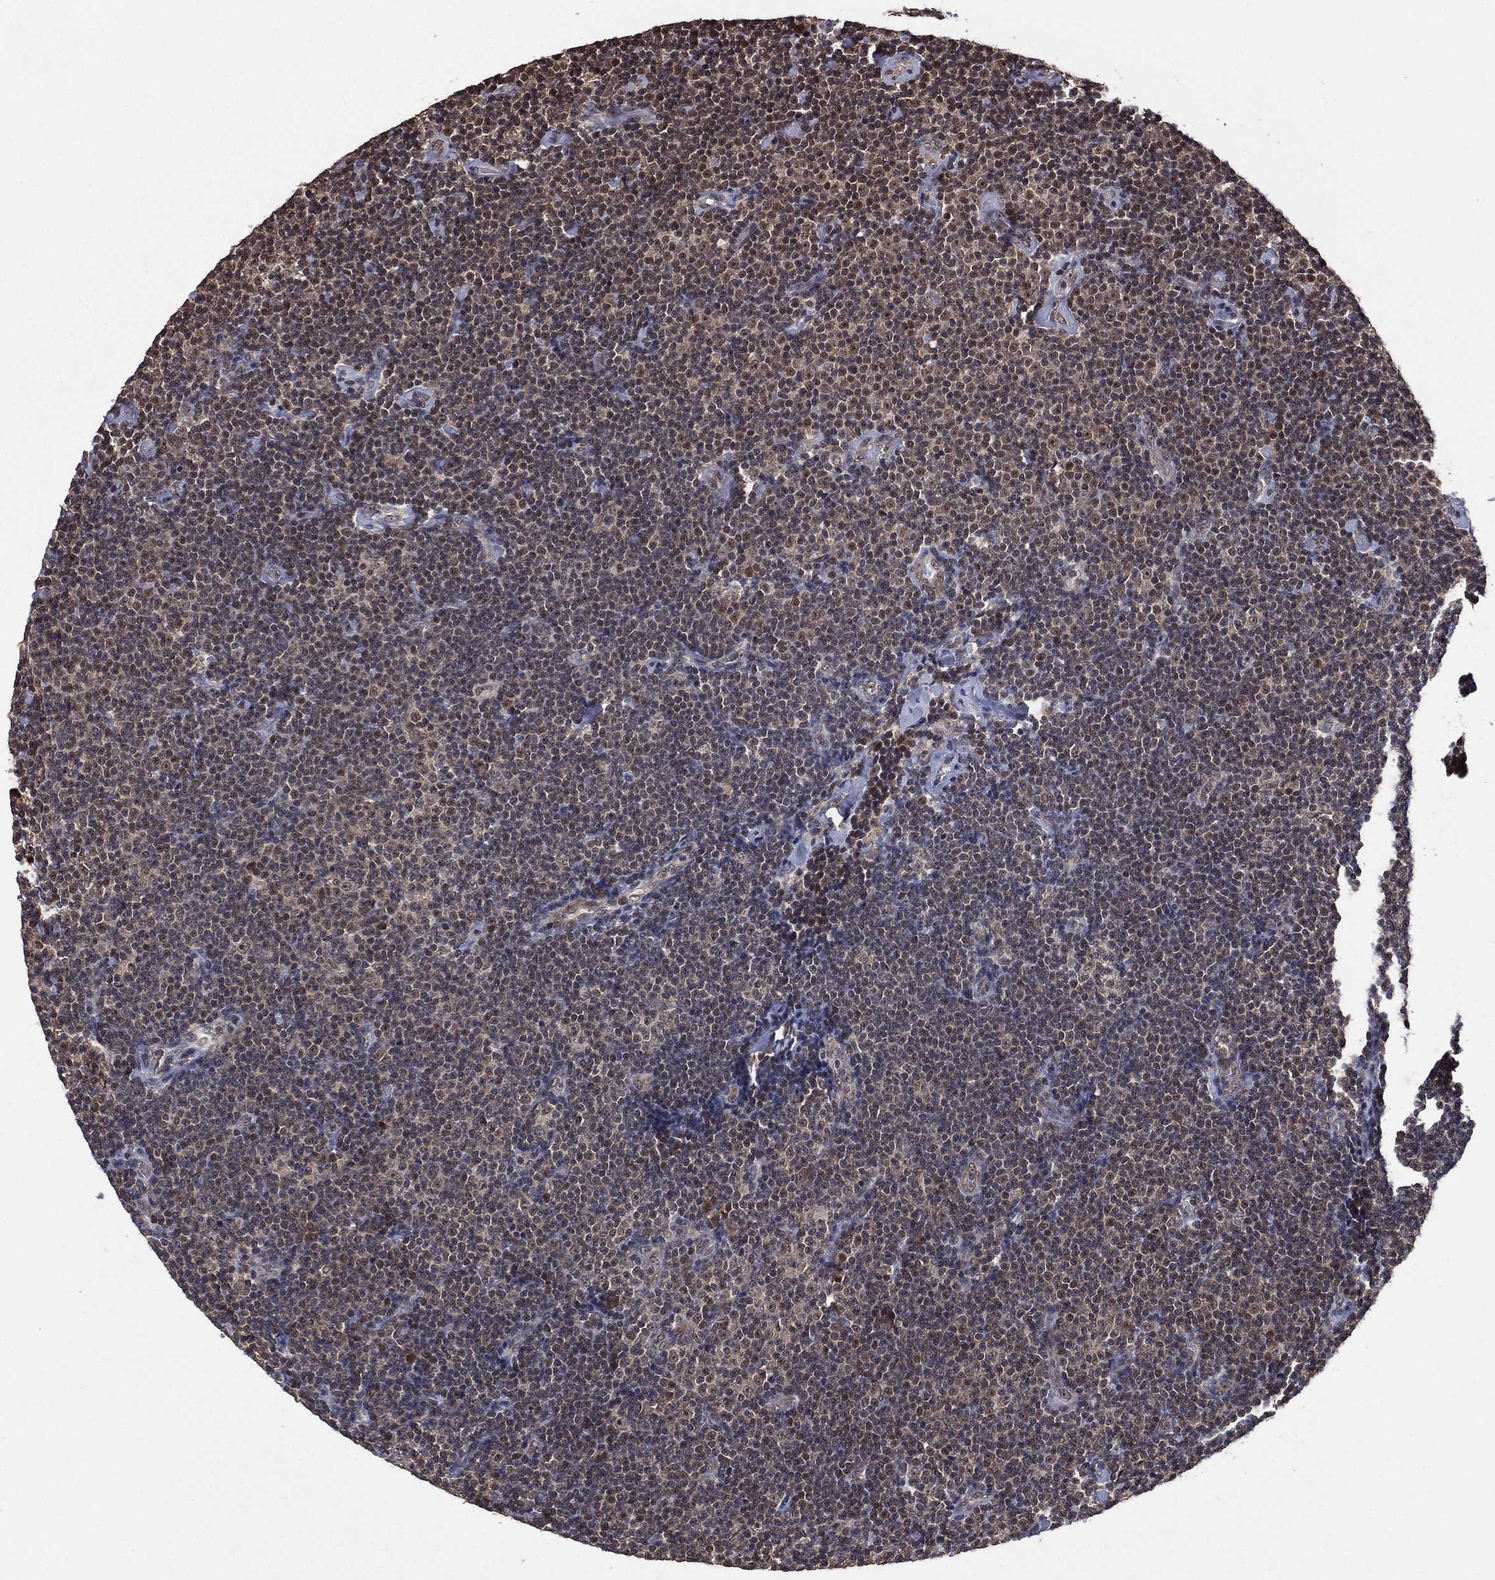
{"staining": {"intensity": "weak", "quantity": "<25%", "location": "cytoplasmic/membranous,nuclear"}, "tissue": "lymphoma", "cell_type": "Tumor cells", "image_type": "cancer", "snomed": [{"axis": "morphology", "description": "Malignant lymphoma, non-Hodgkin's type, Low grade"}, {"axis": "topography", "description": "Lymph node"}], "caption": "The immunohistochemistry photomicrograph has no significant positivity in tumor cells of lymphoma tissue. Brightfield microscopy of IHC stained with DAB (brown) and hematoxylin (blue), captured at high magnification.", "gene": "NELFCD", "patient": {"sex": "male", "age": 81}}